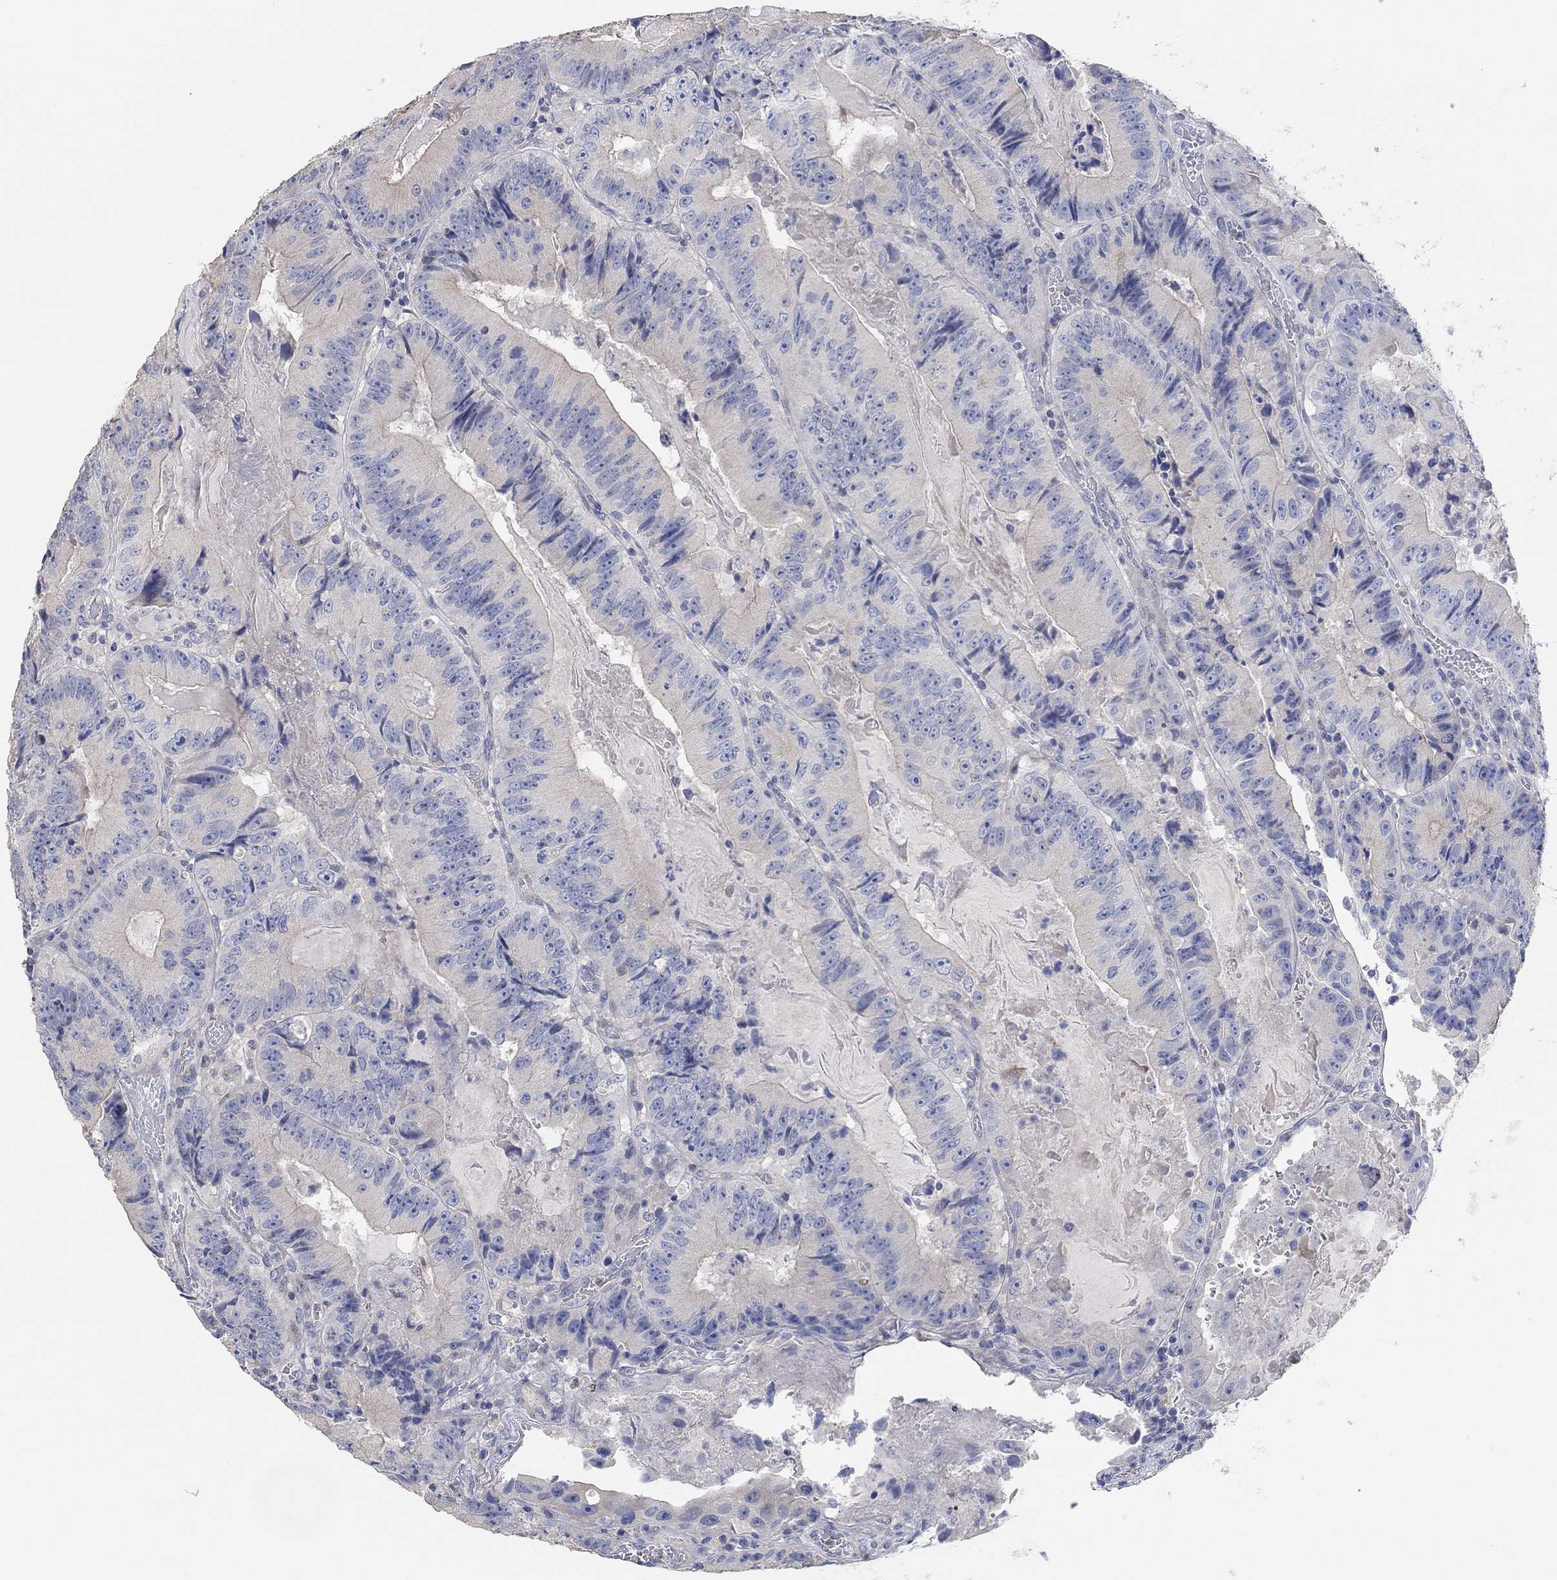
{"staining": {"intensity": "negative", "quantity": "none", "location": "none"}, "tissue": "colorectal cancer", "cell_type": "Tumor cells", "image_type": "cancer", "snomed": [{"axis": "morphology", "description": "Adenocarcinoma, NOS"}, {"axis": "topography", "description": "Colon"}], "caption": "Tumor cells are negative for brown protein staining in colorectal cancer (adenocarcinoma).", "gene": "NLRP14", "patient": {"sex": "female", "age": 86}}